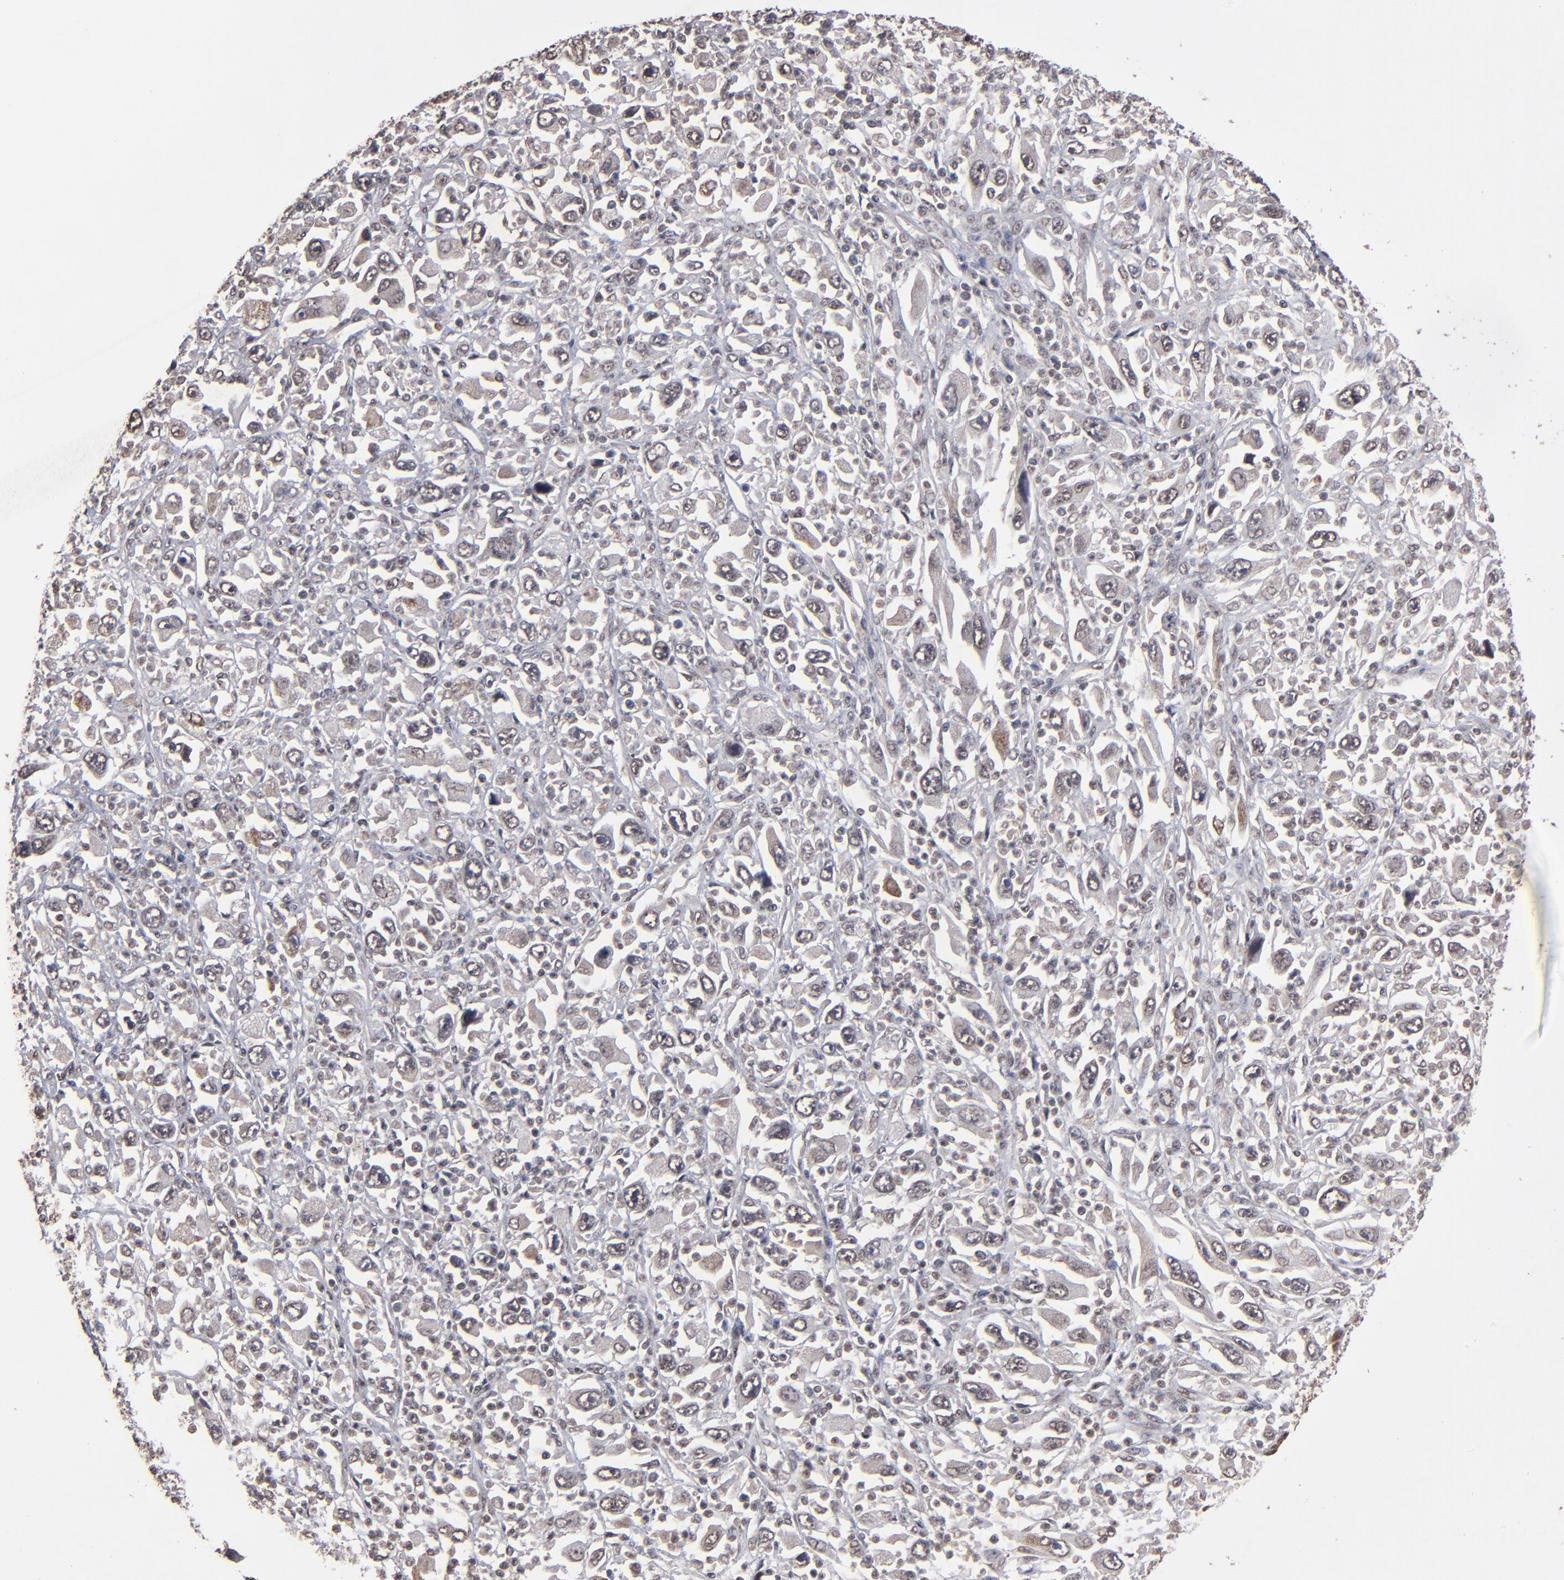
{"staining": {"intensity": "weak", "quantity": "25%-75%", "location": "cytoplasmic/membranous"}, "tissue": "melanoma", "cell_type": "Tumor cells", "image_type": "cancer", "snomed": [{"axis": "morphology", "description": "Malignant melanoma, Metastatic site"}, {"axis": "topography", "description": "Skin"}], "caption": "An IHC histopathology image of neoplastic tissue is shown. Protein staining in brown labels weak cytoplasmic/membranous positivity in malignant melanoma (metastatic site) within tumor cells.", "gene": "BNIP3", "patient": {"sex": "female", "age": 56}}